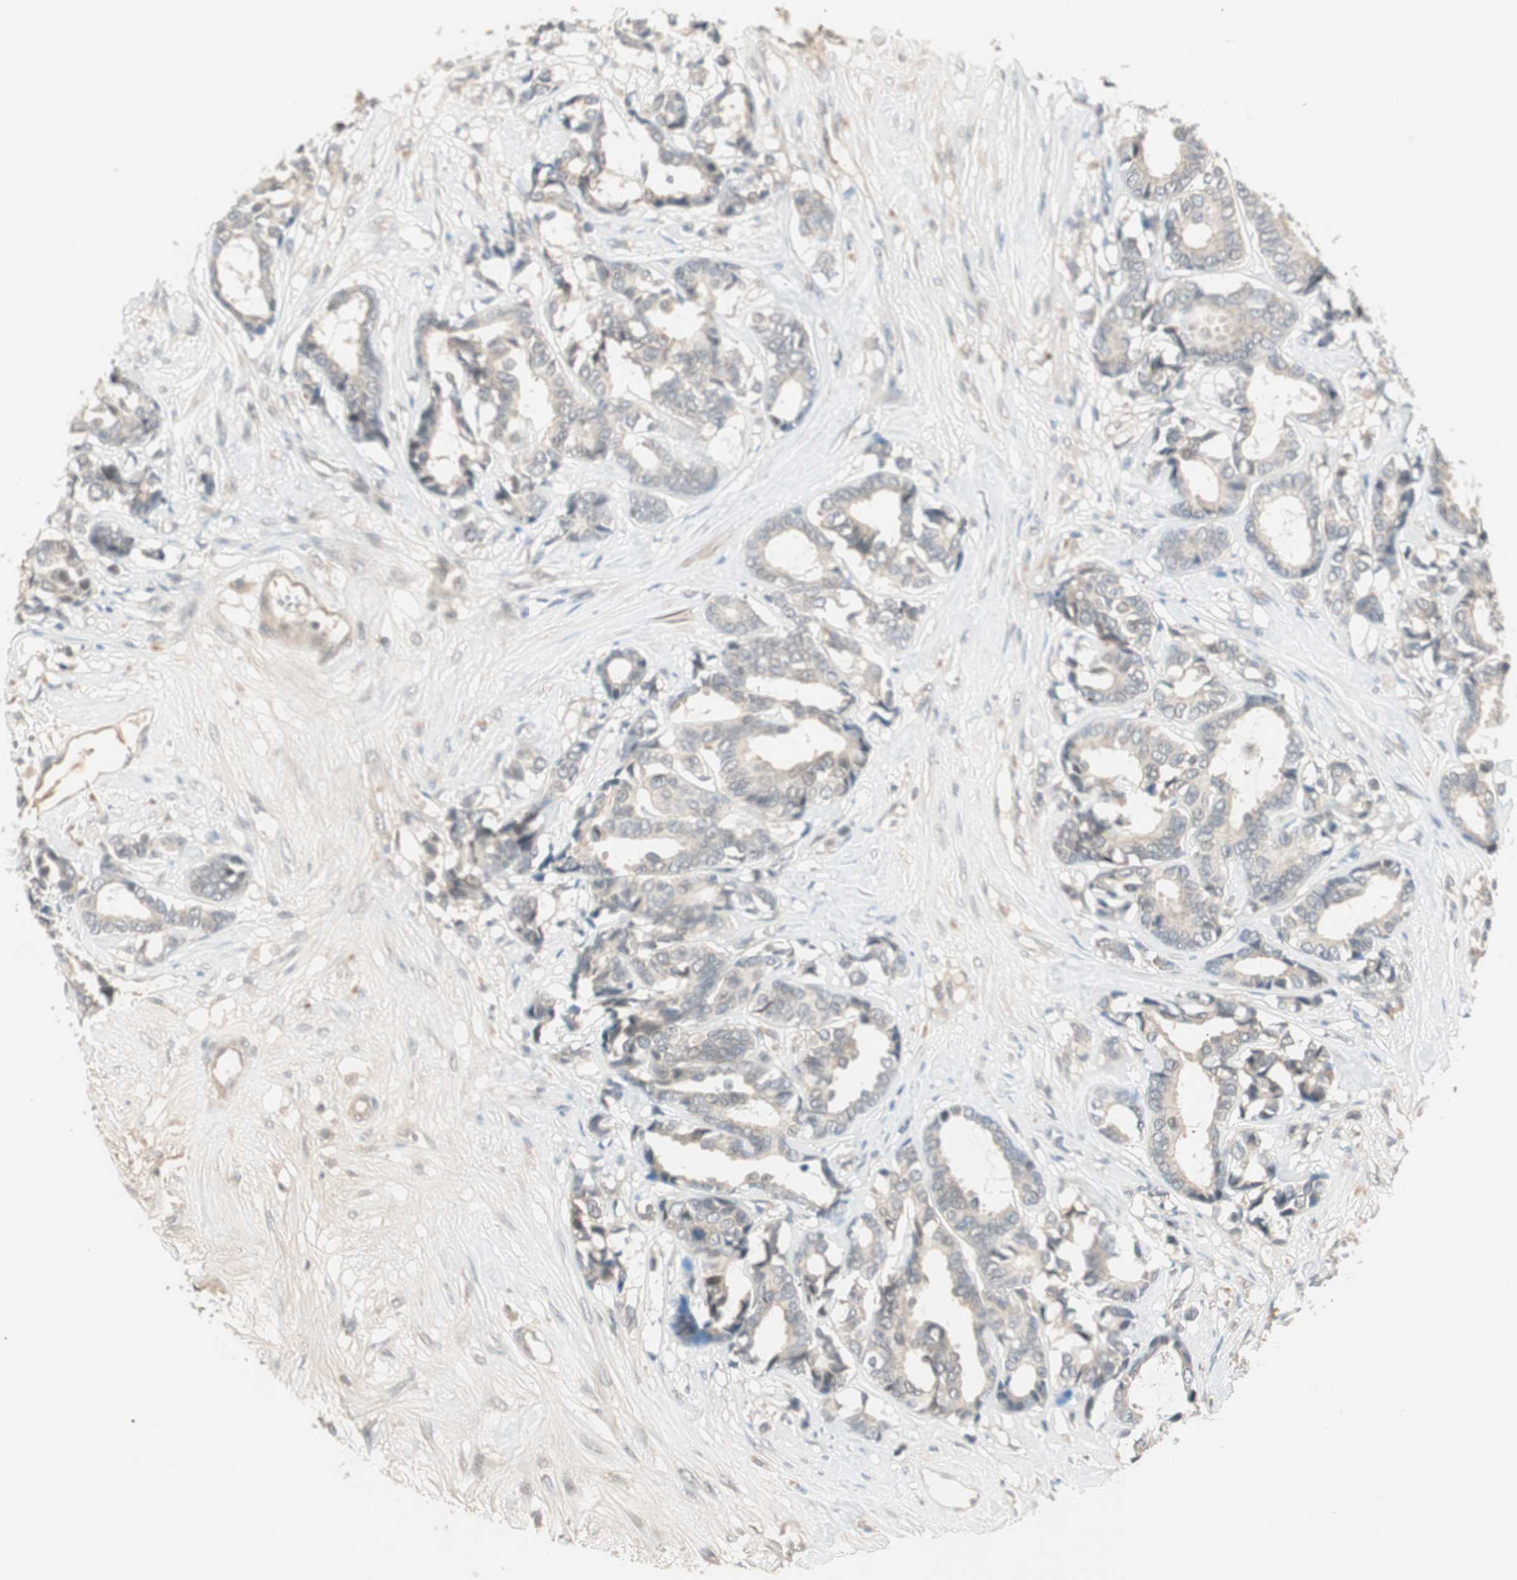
{"staining": {"intensity": "negative", "quantity": "none", "location": "none"}, "tissue": "breast cancer", "cell_type": "Tumor cells", "image_type": "cancer", "snomed": [{"axis": "morphology", "description": "Duct carcinoma"}, {"axis": "topography", "description": "Breast"}], "caption": "Histopathology image shows no significant protein positivity in tumor cells of breast cancer (infiltrating ductal carcinoma).", "gene": "RNGTT", "patient": {"sex": "female", "age": 87}}